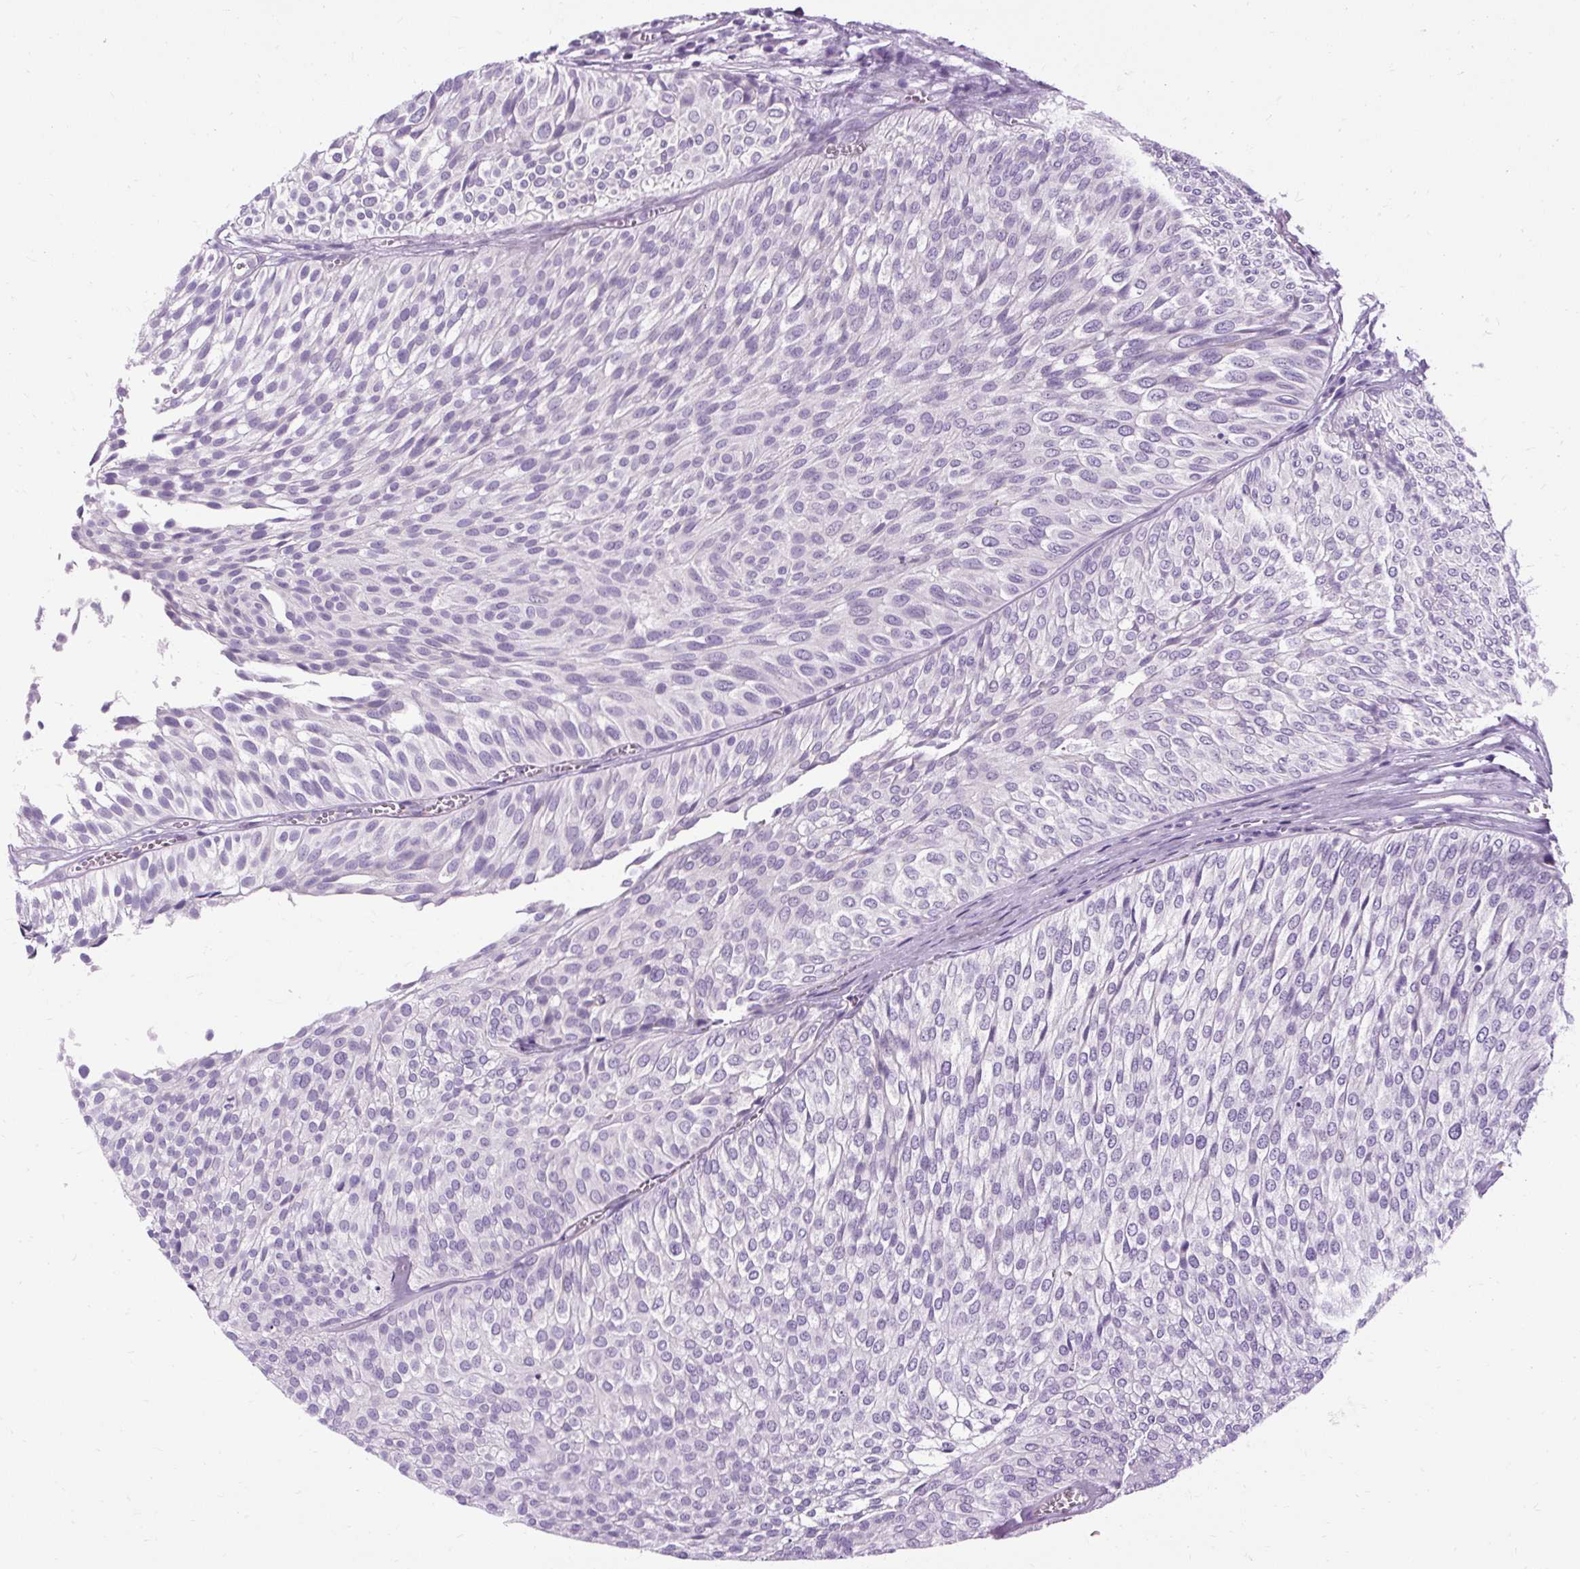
{"staining": {"intensity": "negative", "quantity": "none", "location": "none"}, "tissue": "urothelial cancer", "cell_type": "Tumor cells", "image_type": "cancer", "snomed": [{"axis": "morphology", "description": "Urothelial carcinoma, Low grade"}, {"axis": "topography", "description": "Urinary bladder"}], "caption": "Urothelial carcinoma (low-grade) was stained to show a protein in brown. There is no significant expression in tumor cells.", "gene": "B3GNT4", "patient": {"sex": "male", "age": 91}}